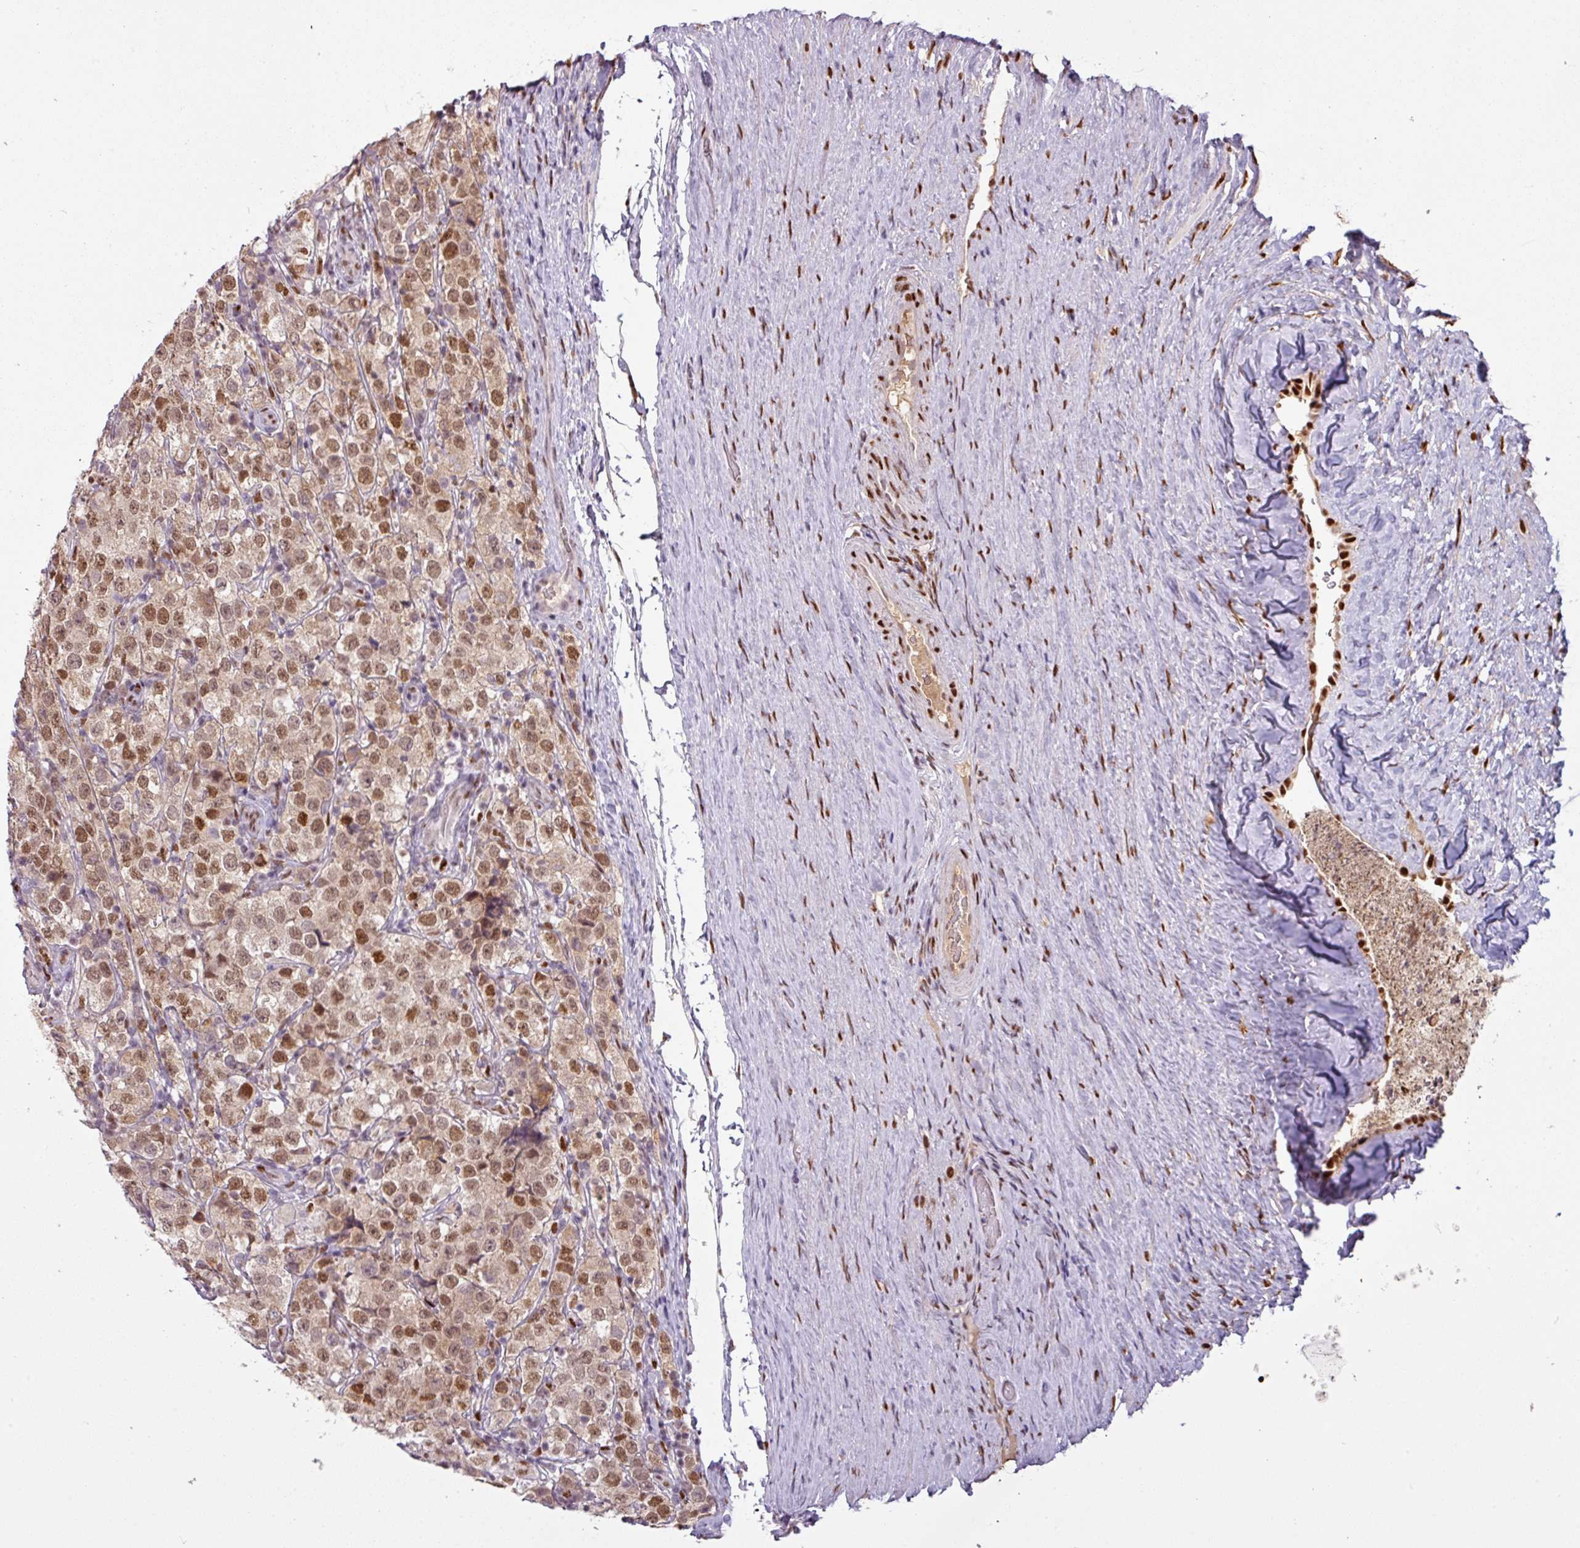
{"staining": {"intensity": "moderate", "quantity": ">75%", "location": "nuclear"}, "tissue": "testis cancer", "cell_type": "Tumor cells", "image_type": "cancer", "snomed": [{"axis": "morphology", "description": "Seminoma, NOS"}, {"axis": "morphology", "description": "Carcinoma, Embryonal, NOS"}, {"axis": "topography", "description": "Testis"}], "caption": "An immunohistochemistry (IHC) micrograph of tumor tissue is shown. Protein staining in brown highlights moderate nuclear positivity in embryonal carcinoma (testis) within tumor cells.", "gene": "IRF2BPL", "patient": {"sex": "male", "age": 41}}